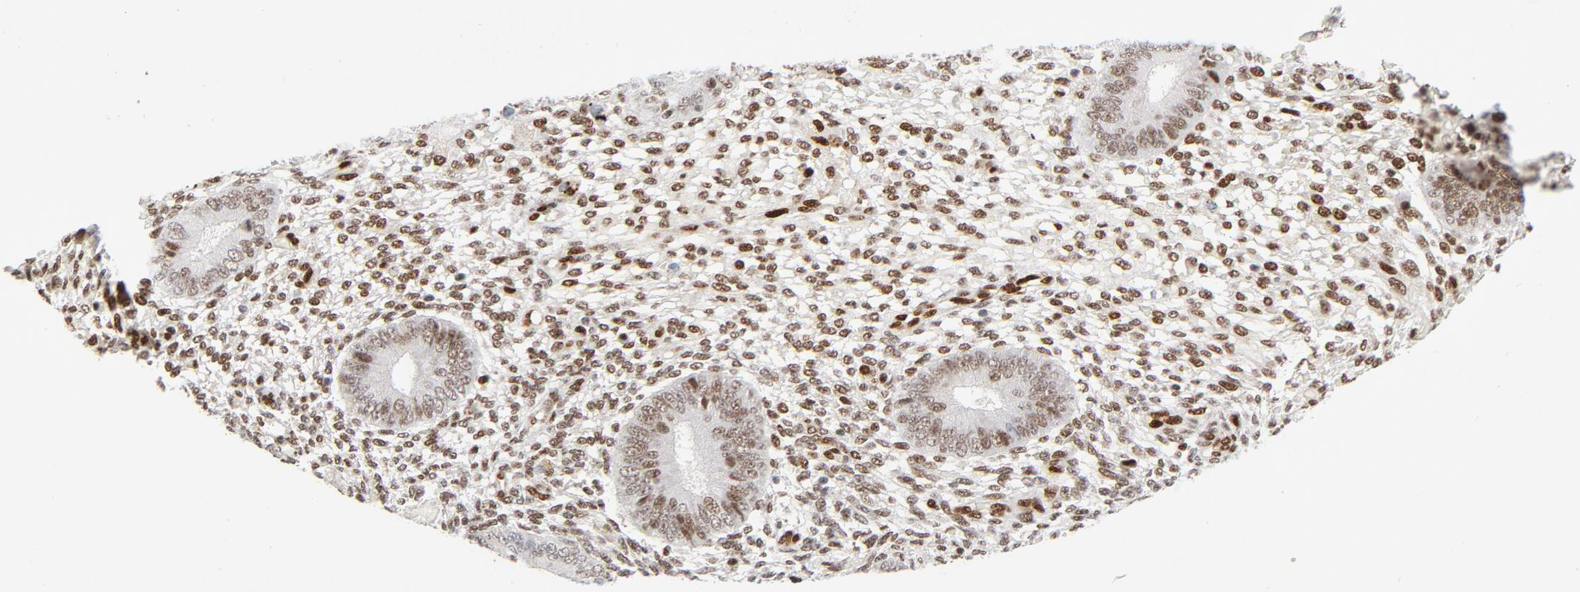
{"staining": {"intensity": "moderate", "quantity": ">75%", "location": "nuclear"}, "tissue": "endometrium", "cell_type": "Cells in endometrial stroma", "image_type": "normal", "snomed": [{"axis": "morphology", "description": "Normal tissue, NOS"}, {"axis": "topography", "description": "Endometrium"}], "caption": "Immunohistochemical staining of benign endometrium demonstrates medium levels of moderate nuclear positivity in about >75% of cells in endometrial stroma.", "gene": "MEF2A", "patient": {"sex": "female", "age": 42}}